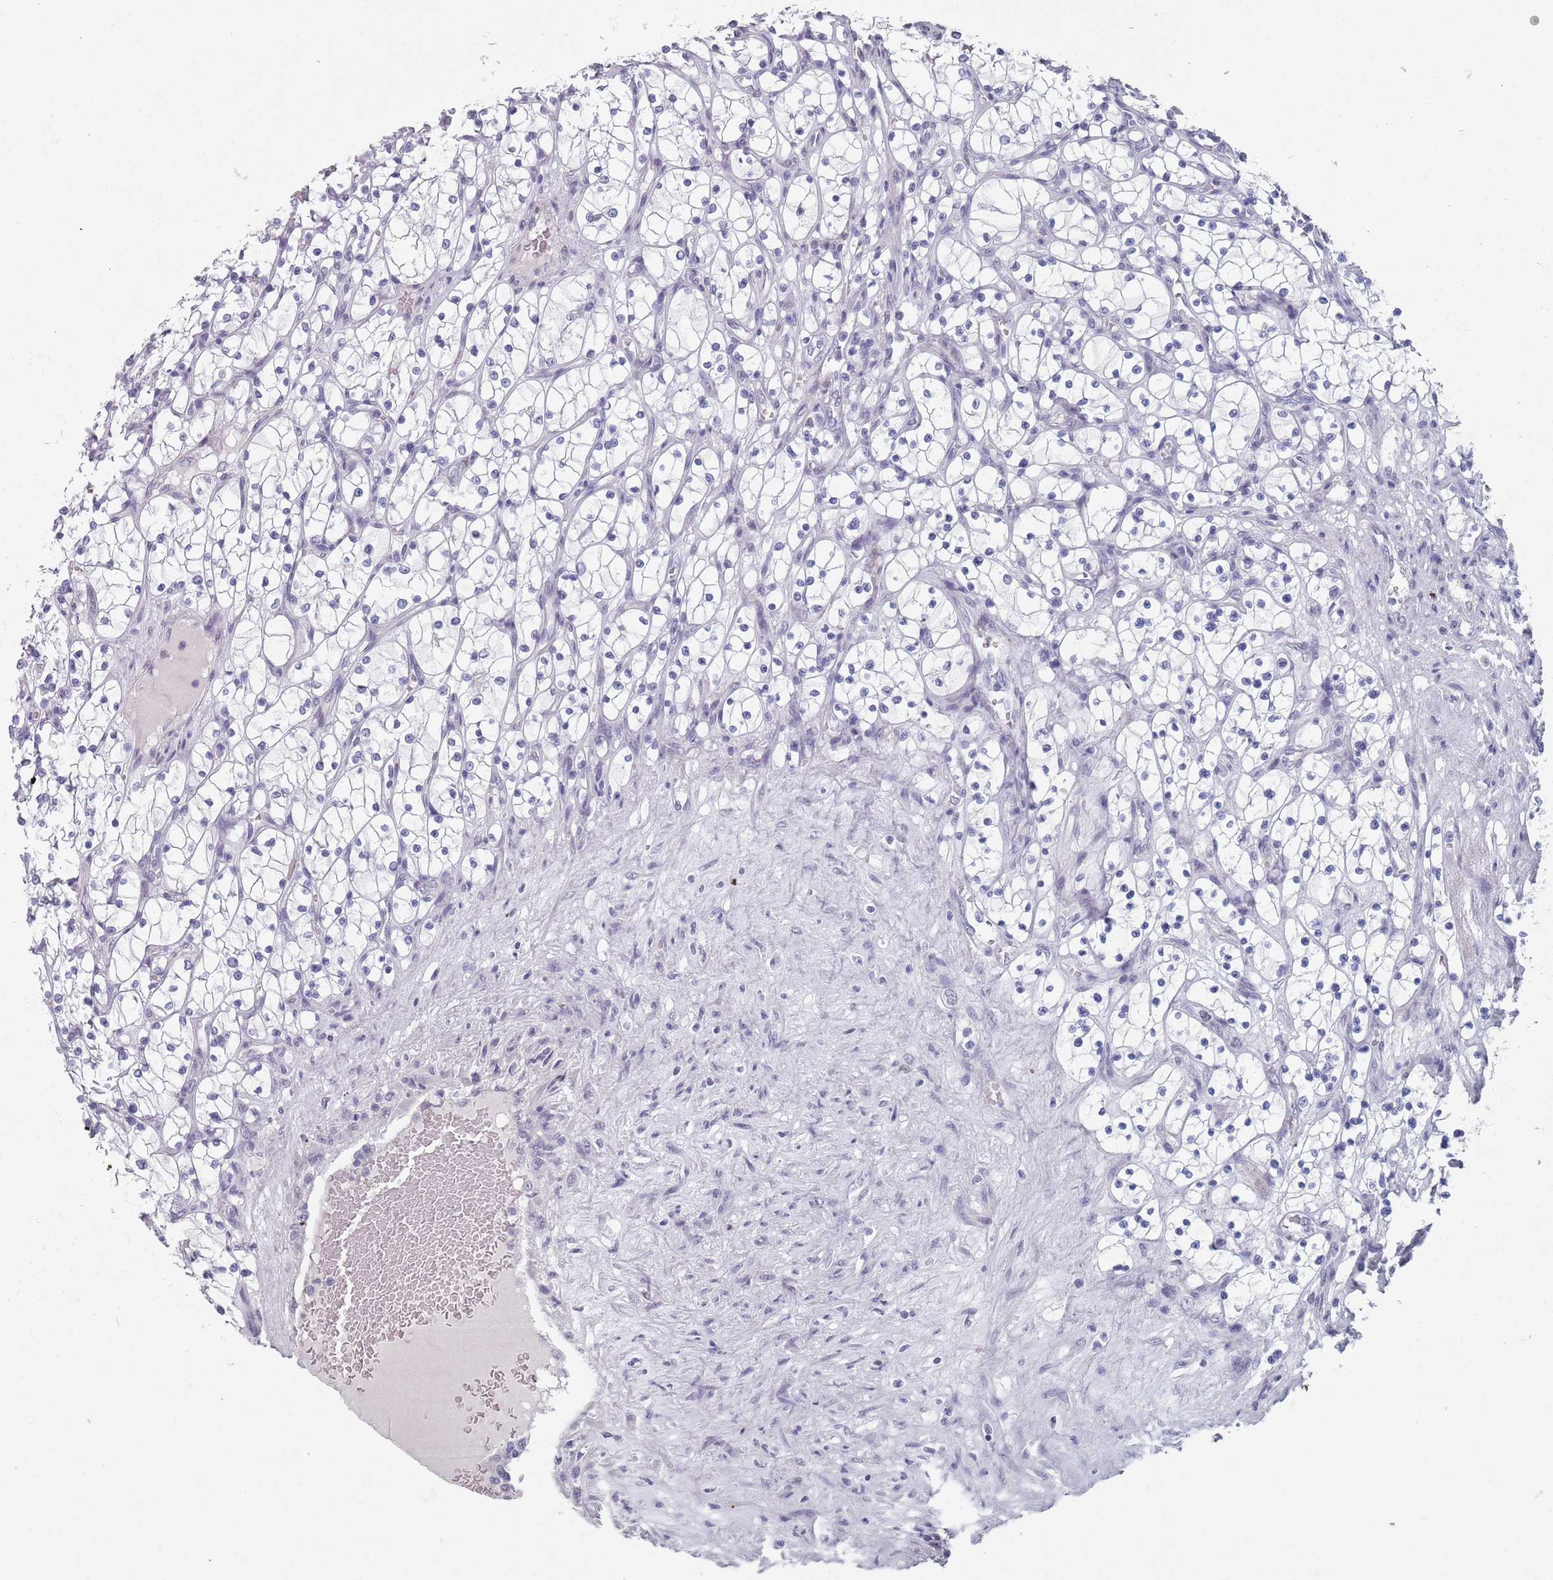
{"staining": {"intensity": "negative", "quantity": "none", "location": "none"}, "tissue": "renal cancer", "cell_type": "Tumor cells", "image_type": "cancer", "snomed": [{"axis": "morphology", "description": "Adenocarcinoma, NOS"}, {"axis": "topography", "description": "Kidney"}], "caption": "Protein analysis of renal adenocarcinoma demonstrates no significant expression in tumor cells. The staining is performed using DAB brown chromogen with nuclei counter-stained in using hematoxylin.", "gene": "SAMD1", "patient": {"sex": "female", "age": 69}}